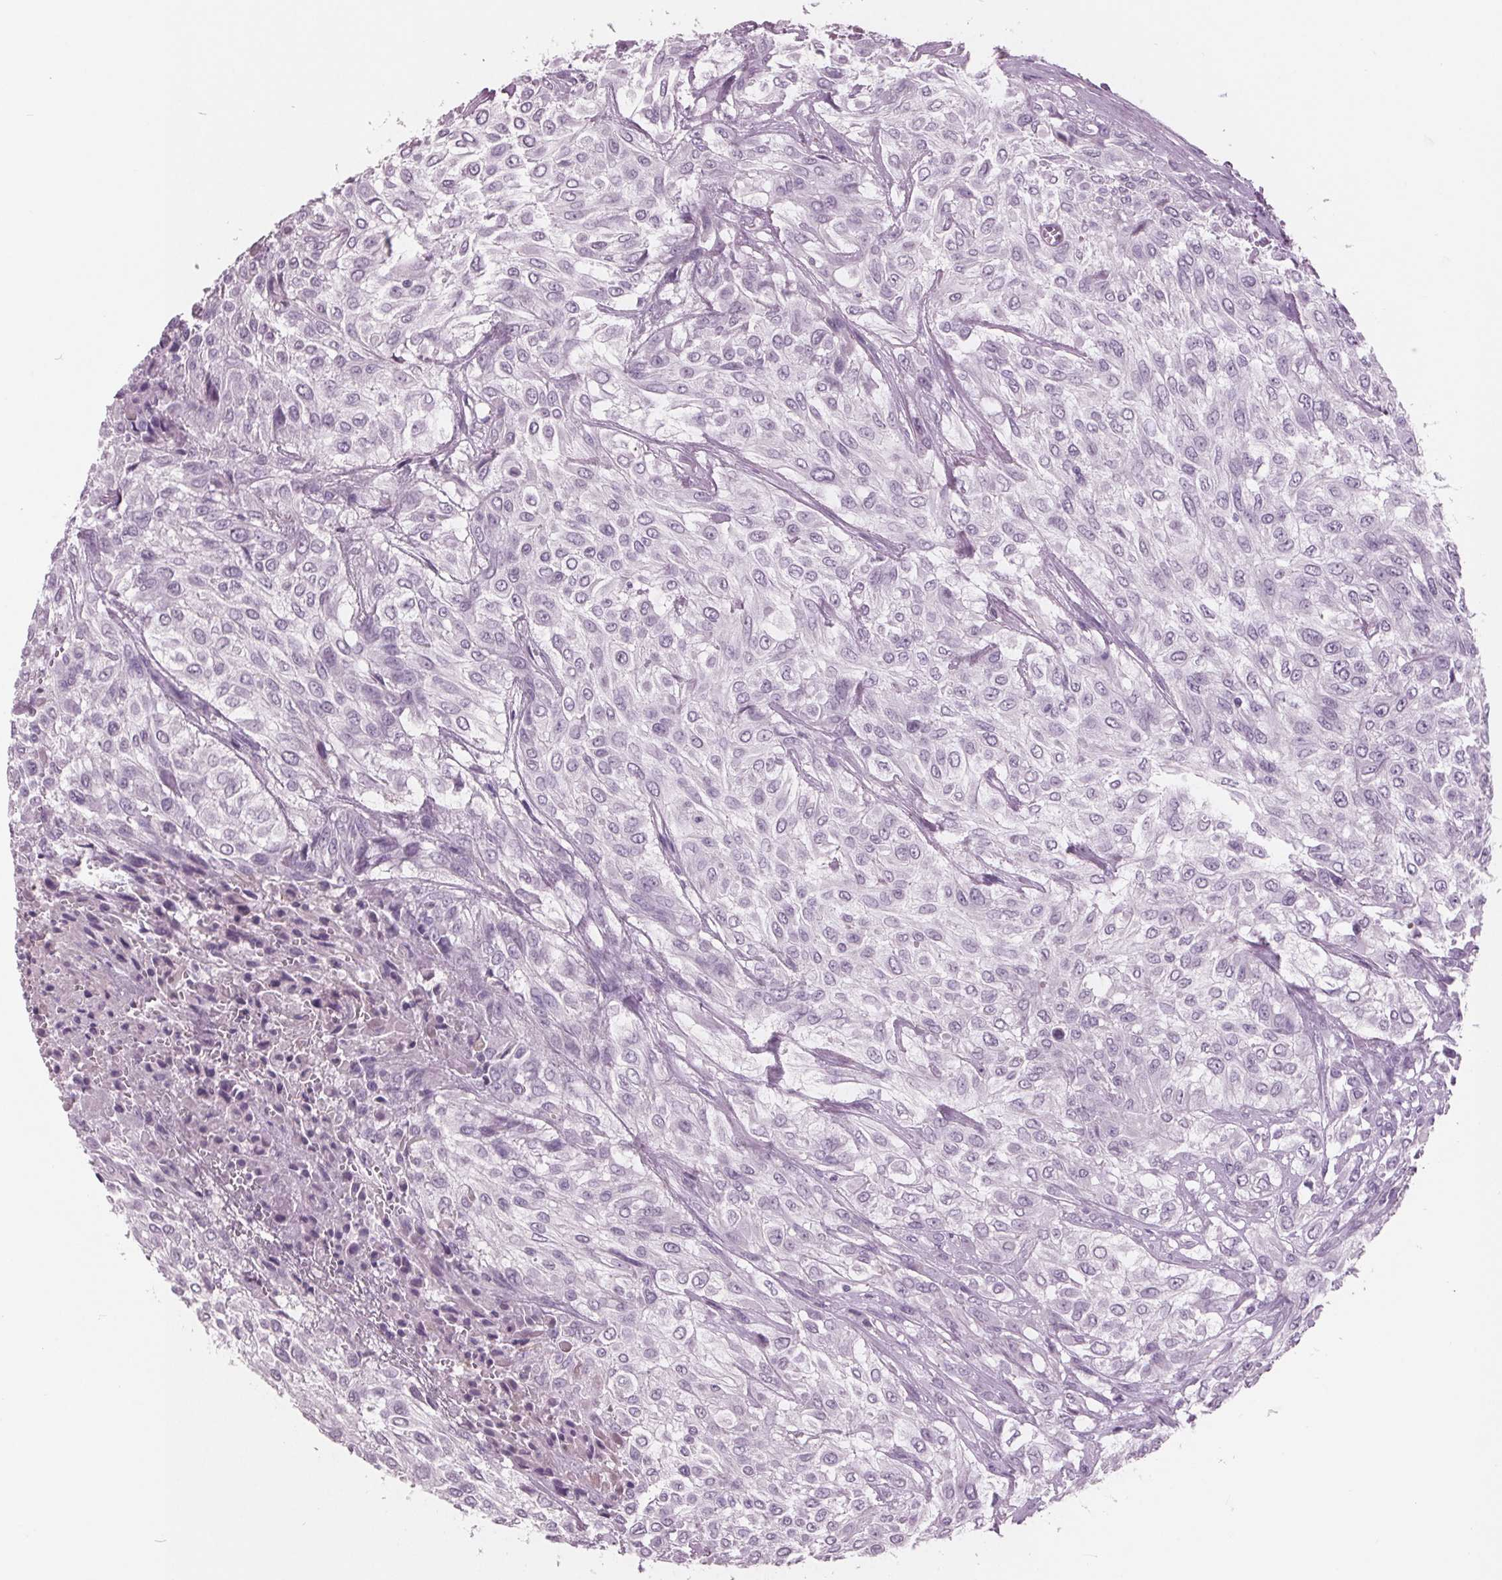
{"staining": {"intensity": "negative", "quantity": "none", "location": "none"}, "tissue": "urothelial cancer", "cell_type": "Tumor cells", "image_type": "cancer", "snomed": [{"axis": "morphology", "description": "Urothelial carcinoma, High grade"}, {"axis": "topography", "description": "Urinary bladder"}], "caption": "Tumor cells are negative for protein expression in human urothelial cancer. The staining is performed using DAB brown chromogen with nuclei counter-stained in using hematoxylin.", "gene": "AMBP", "patient": {"sex": "male", "age": 57}}